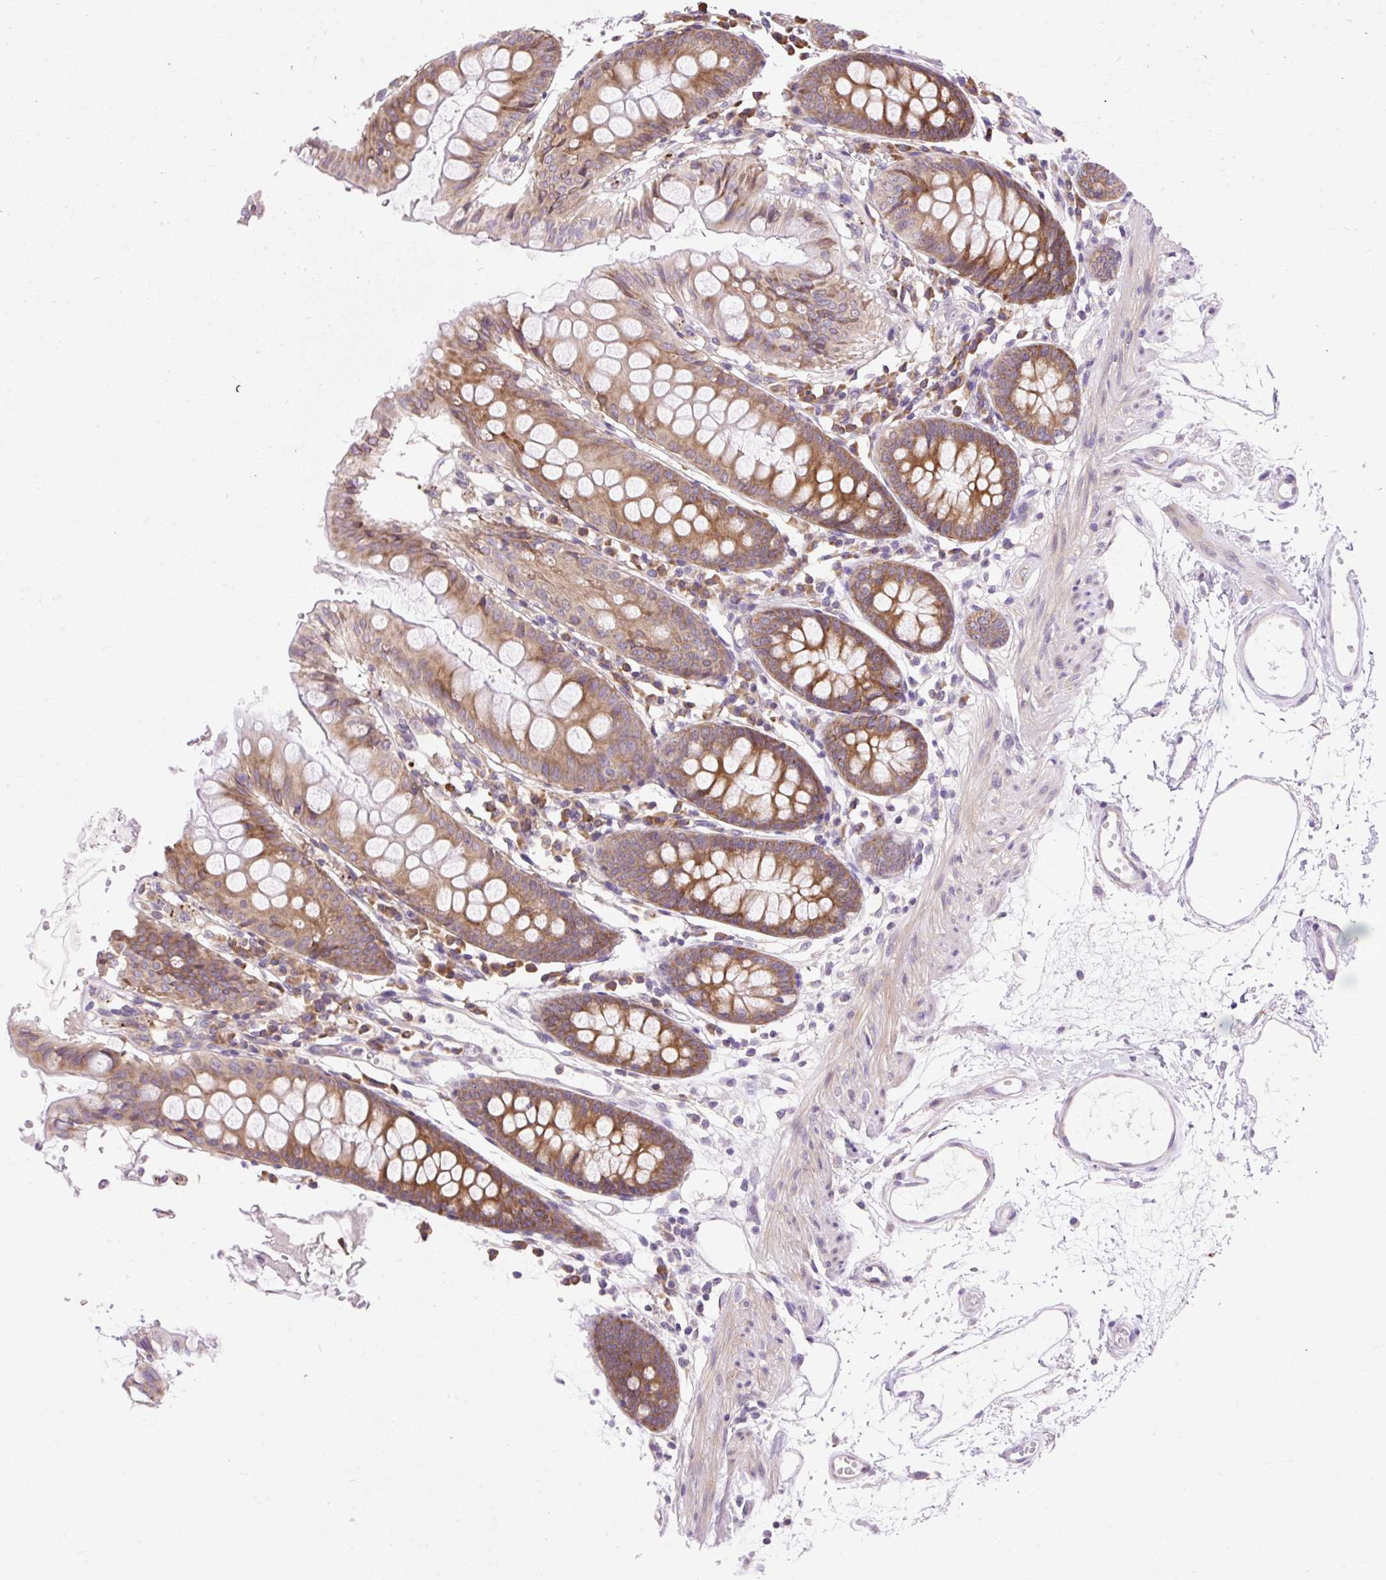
{"staining": {"intensity": "weak", "quantity": "25%-75%", "location": "cytoplasmic/membranous"}, "tissue": "colon", "cell_type": "Endothelial cells", "image_type": "normal", "snomed": [{"axis": "morphology", "description": "Normal tissue, NOS"}, {"axis": "topography", "description": "Colon"}], "caption": "Approximately 25%-75% of endothelial cells in benign human colon exhibit weak cytoplasmic/membranous protein staining as visualized by brown immunohistochemical staining.", "gene": "GPR45", "patient": {"sex": "female", "age": 84}}